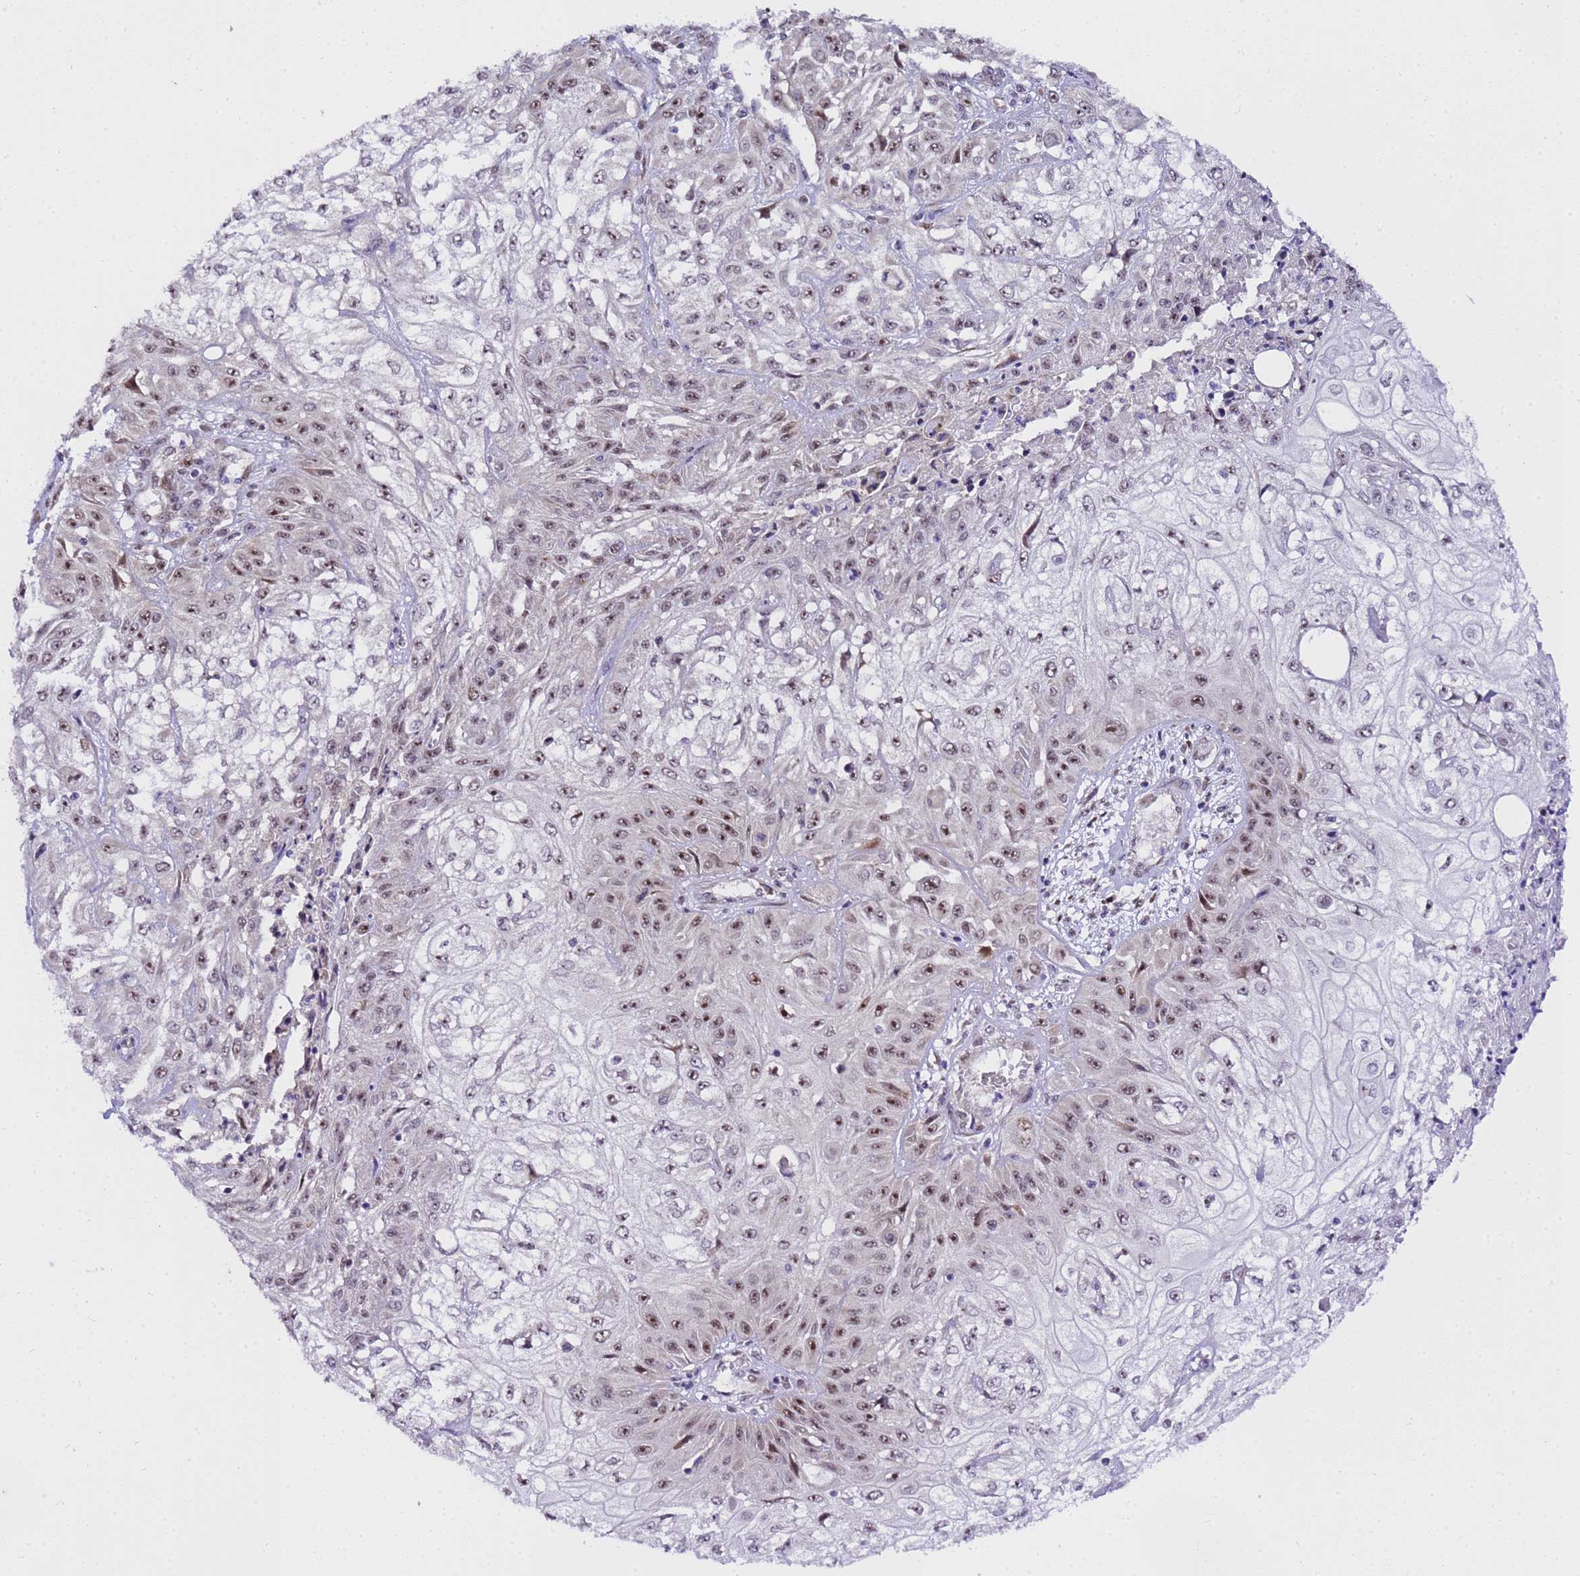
{"staining": {"intensity": "moderate", "quantity": "25%-75%", "location": "nuclear"}, "tissue": "skin cancer", "cell_type": "Tumor cells", "image_type": "cancer", "snomed": [{"axis": "morphology", "description": "Squamous cell carcinoma, NOS"}, {"axis": "morphology", "description": "Squamous cell carcinoma, metastatic, NOS"}, {"axis": "topography", "description": "Skin"}, {"axis": "topography", "description": "Lymph node"}], "caption": "Protein expression analysis of human metastatic squamous cell carcinoma (skin) reveals moderate nuclear positivity in approximately 25%-75% of tumor cells. (DAB IHC, brown staining for protein, blue staining for nuclei).", "gene": "SLX4IP", "patient": {"sex": "male", "age": 75}}